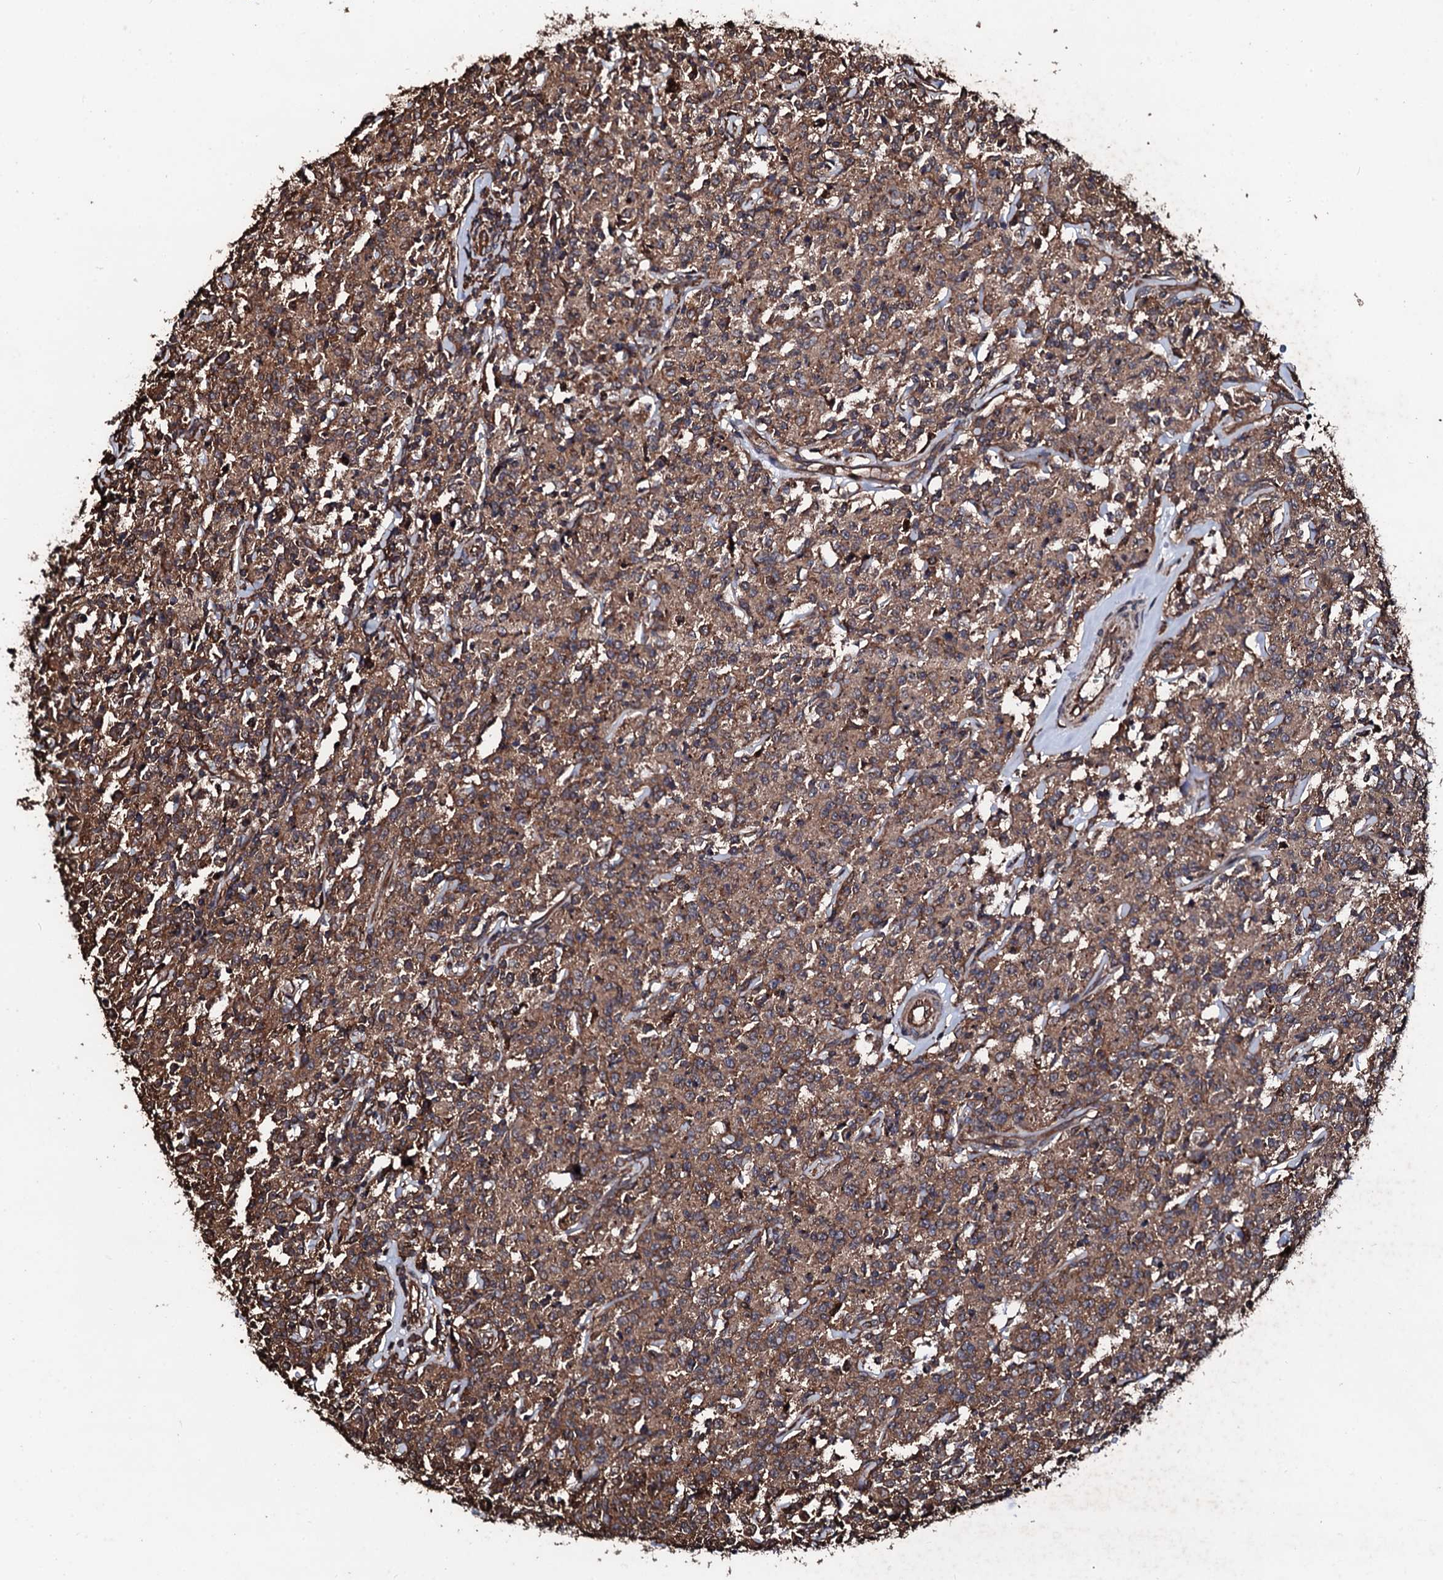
{"staining": {"intensity": "moderate", "quantity": ">75%", "location": "cytoplasmic/membranous"}, "tissue": "lymphoma", "cell_type": "Tumor cells", "image_type": "cancer", "snomed": [{"axis": "morphology", "description": "Malignant lymphoma, non-Hodgkin's type, Low grade"}, {"axis": "topography", "description": "Small intestine"}], "caption": "Human lymphoma stained for a protein (brown) exhibits moderate cytoplasmic/membranous positive expression in approximately >75% of tumor cells.", "gene": "CKAP5", "patient": {"sex": "female", "age": 59}}